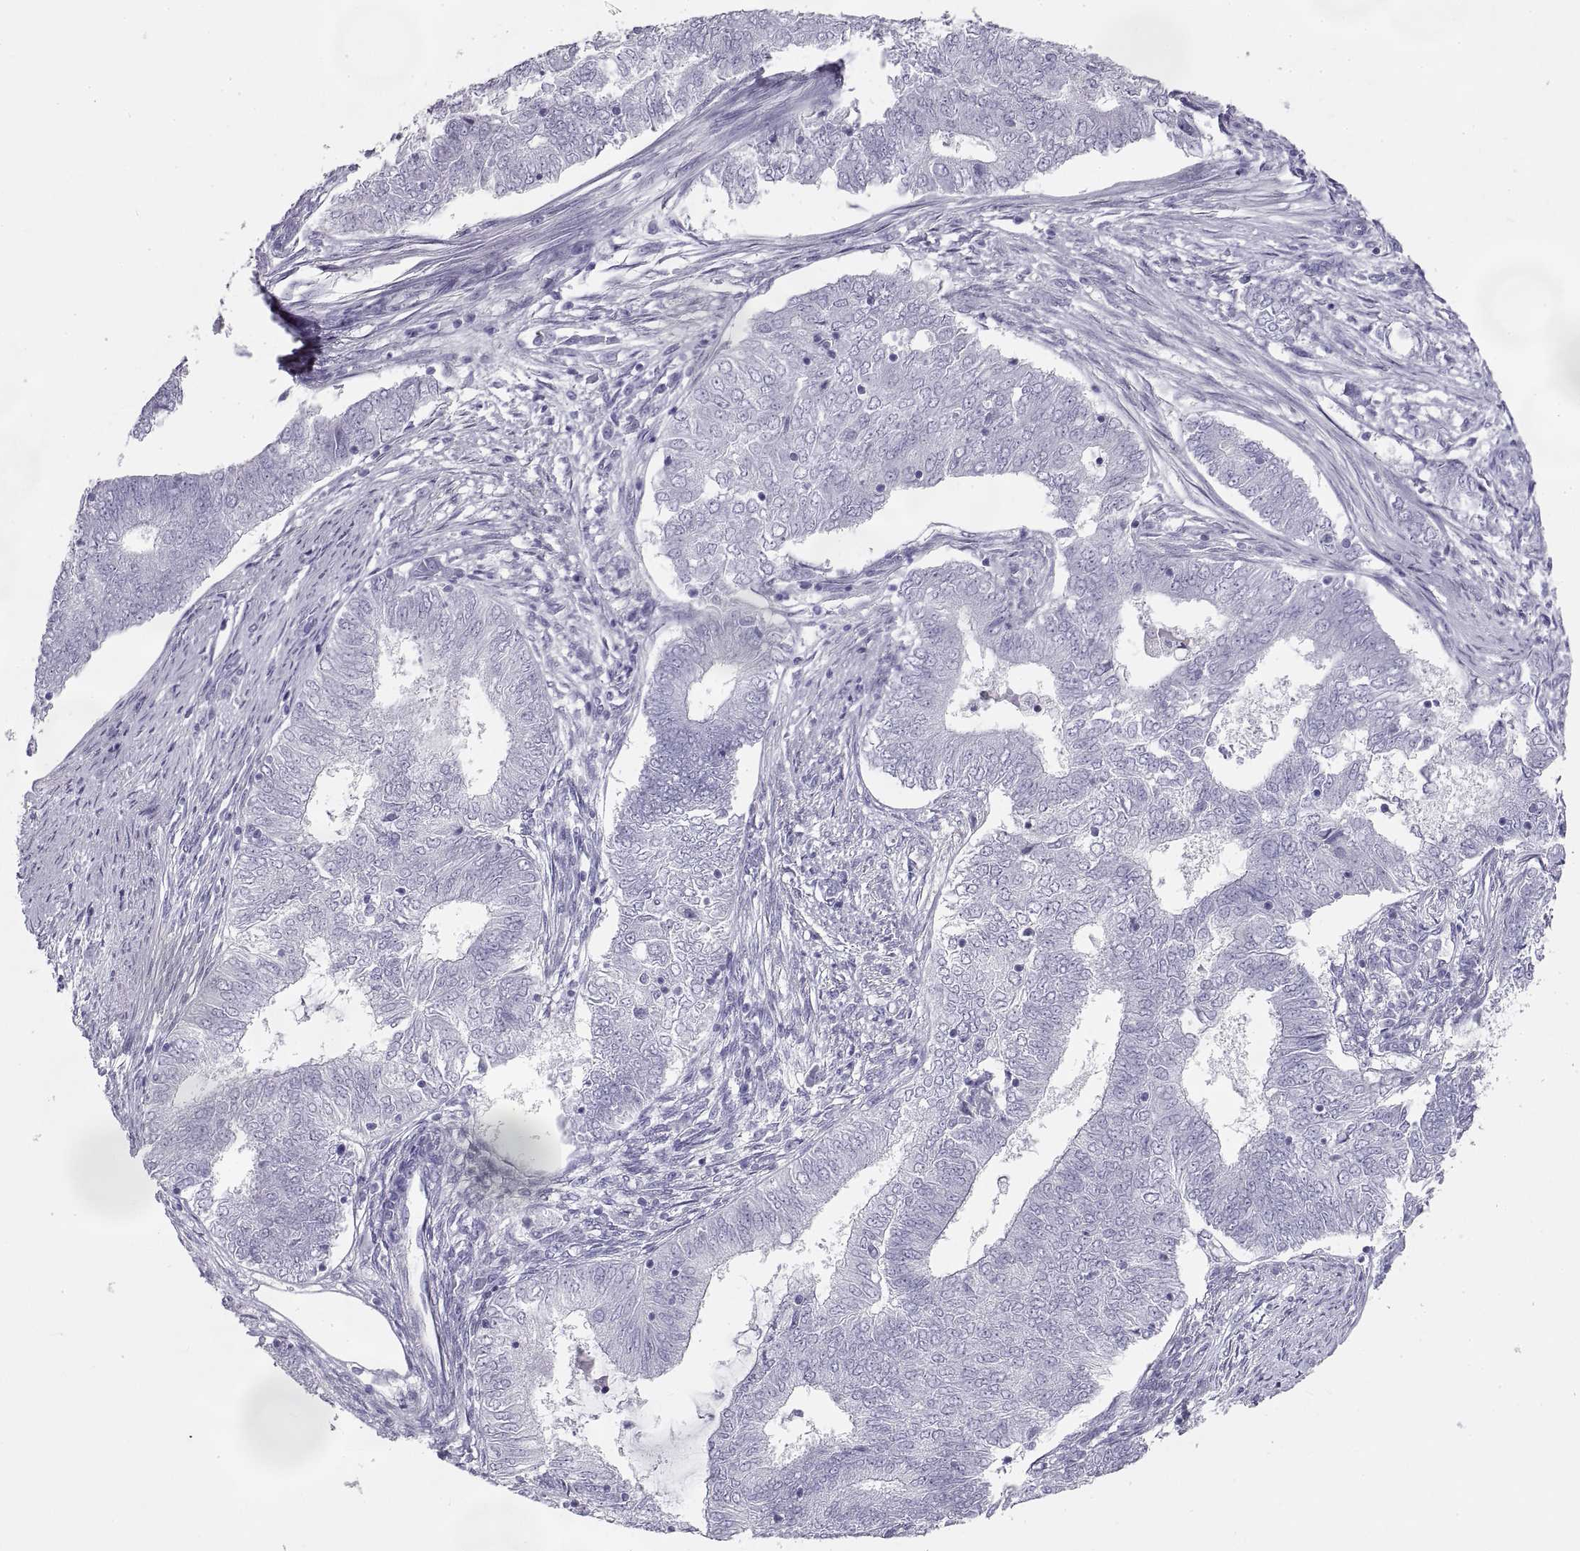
{"staining": {"intensity": "negative", "quantity": "none", "location": "none"}, "tissue": "endometrial cancer", "cell_type": "Tumor cells", "image_type": "cancer", "snomed": [{"axis": "morphology", "description": "Adenocarcinoma, NOS"}, {"axis": "topography", "description": "Endometrium"}], "caption": "Adenocarcinoma (endometrial) stained for a protein using immunohistochemistry displays no expression tumor cells.", "gene": "RLBP1", "patient": {"sex": "female", "age": 62}}